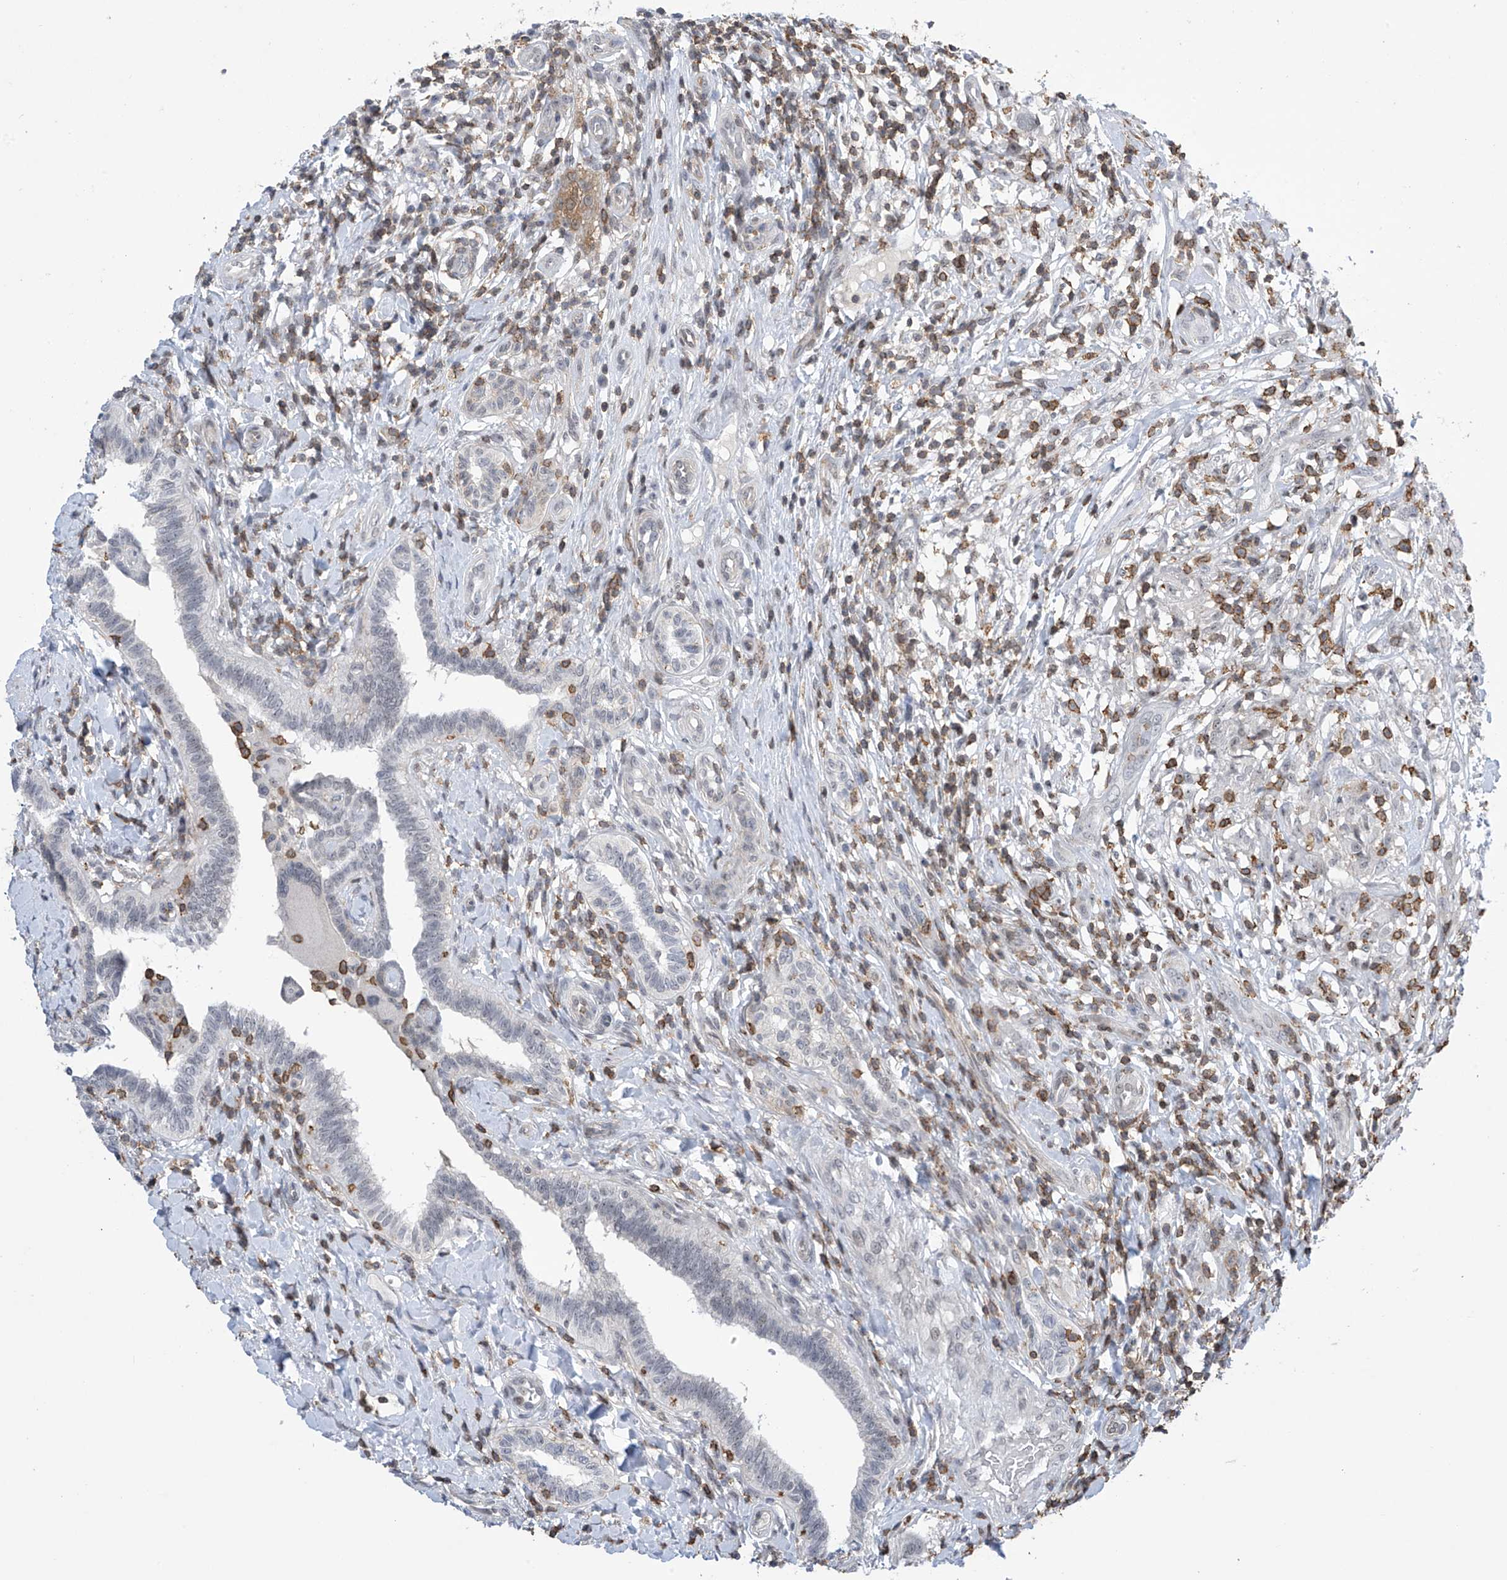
{"staining": {"intensity": "negative", "quantity": "none", "location": "none"}, "tissue": "testis cancer", "cell_type": "Tumor cells", "image_type": "cancer", "snomed": [{"axis": "morphology", "description": "Seminoma, NOS"}, {"axis": "topography", "description": "Testis"}], "caption": "This is a micrograph of immunohistochemistry (IHC) staining of testis cancer, which shows no staining in tumor cells. Brightfield microscopy of immunohistochemistry stained with DAB (3,3'-diaminobenzidine) (brown) and hematoxylin (blue), captured at high magnification.", "gene": "MSL3", "patient": {"sex": "male", "age": 49}}